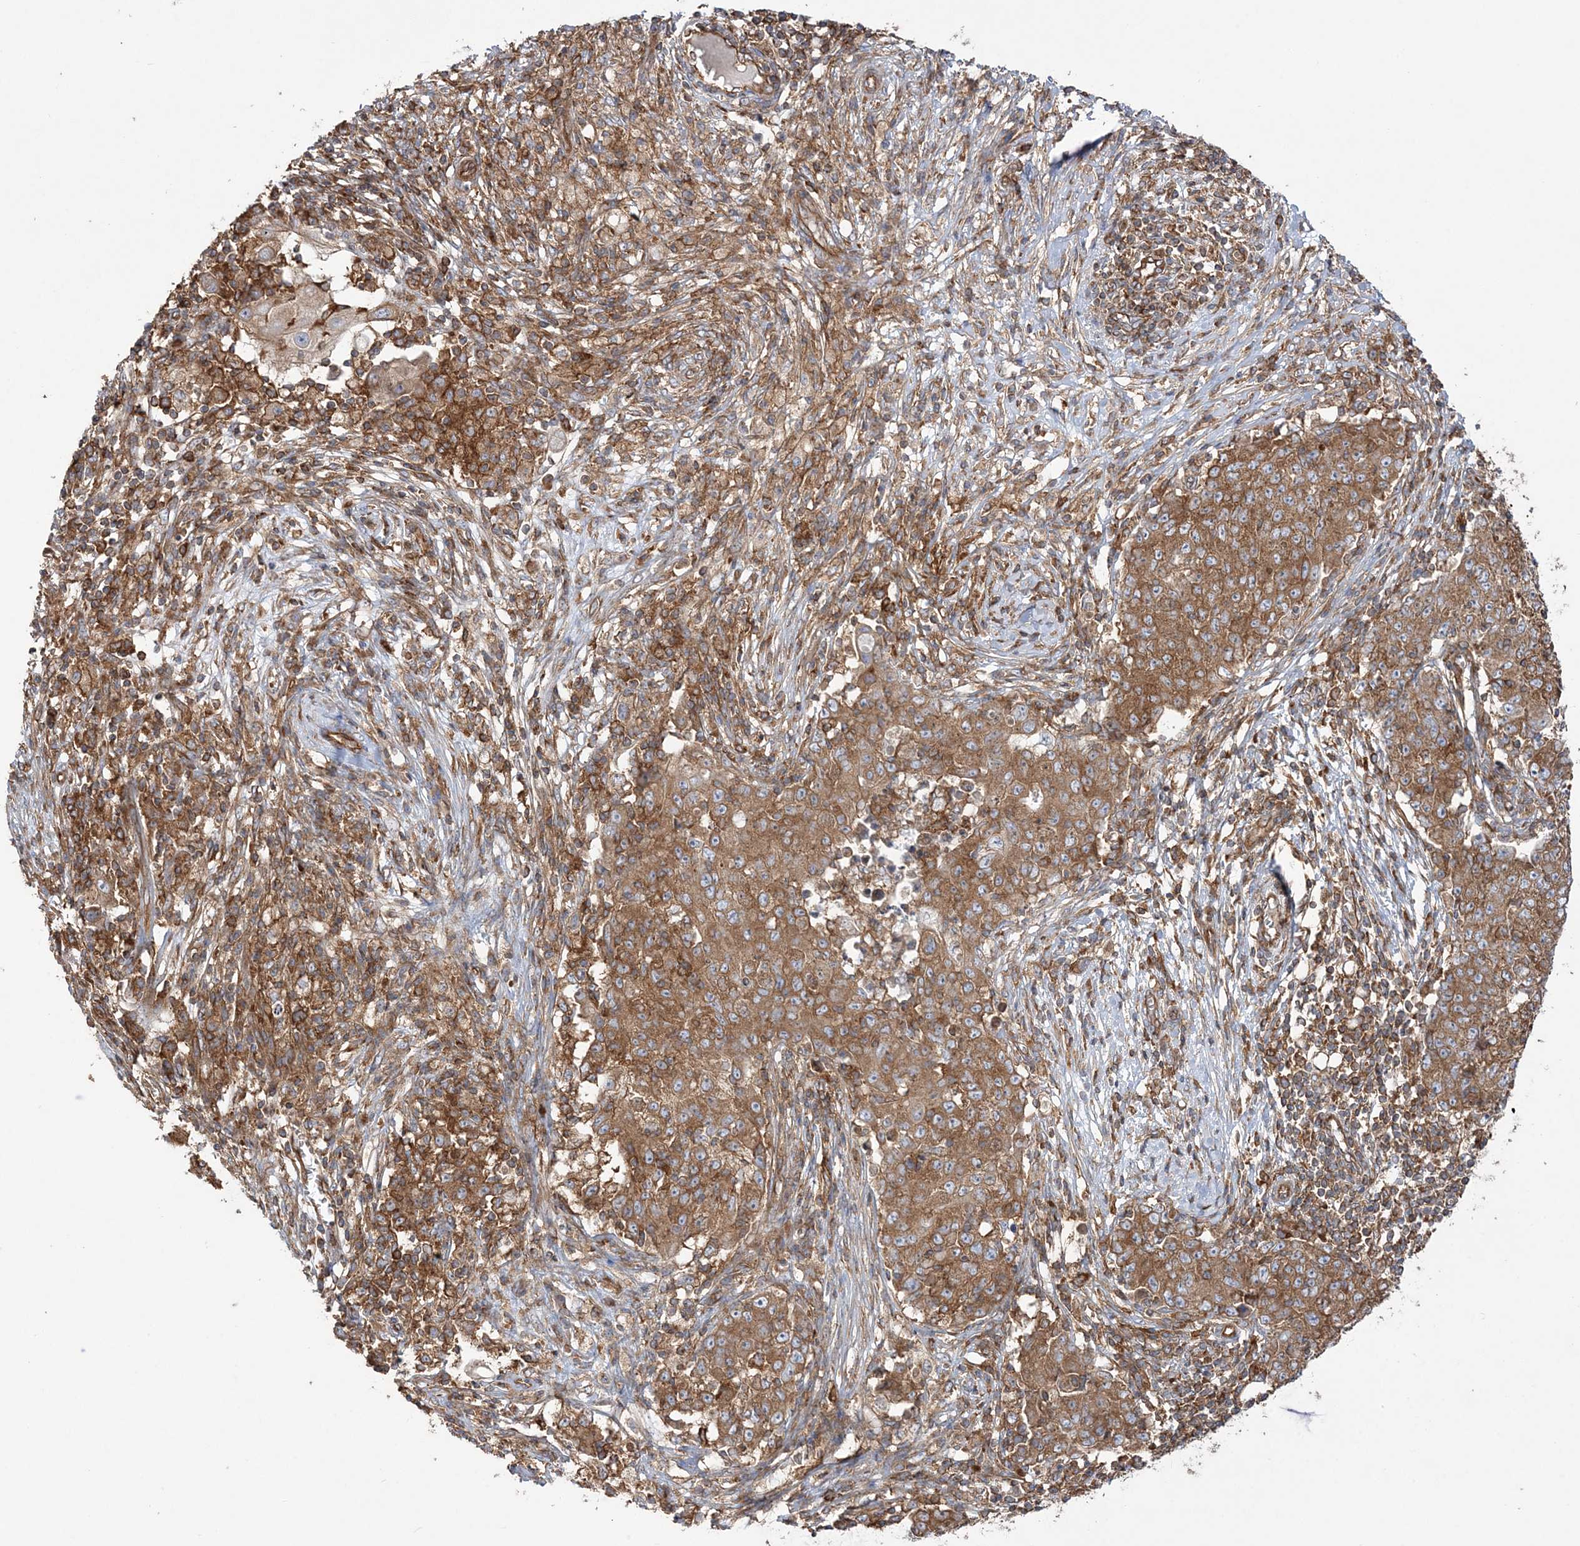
{"staining": {"intensity": "moderate", "quantity": ">75%", "location": "cytoplasmic/membranous"}, "tissue": "ovarian cancer", "cell_type": "Tumor cells", "image_type": "cancer", "snomed": [{"axis": "morphology", "description": "Carcinoma, endometroid"}, {"axis": "topography", "description": "Ovary"}], "caption": "Protein expression analysis of ovarian endometroid carcinoma exhibits moderate cytoplasmic/membranous staining in approximately >75% of tumor cells.", "gene": "TBC1D5", "patient": {"sex": "female", "age": 42}}